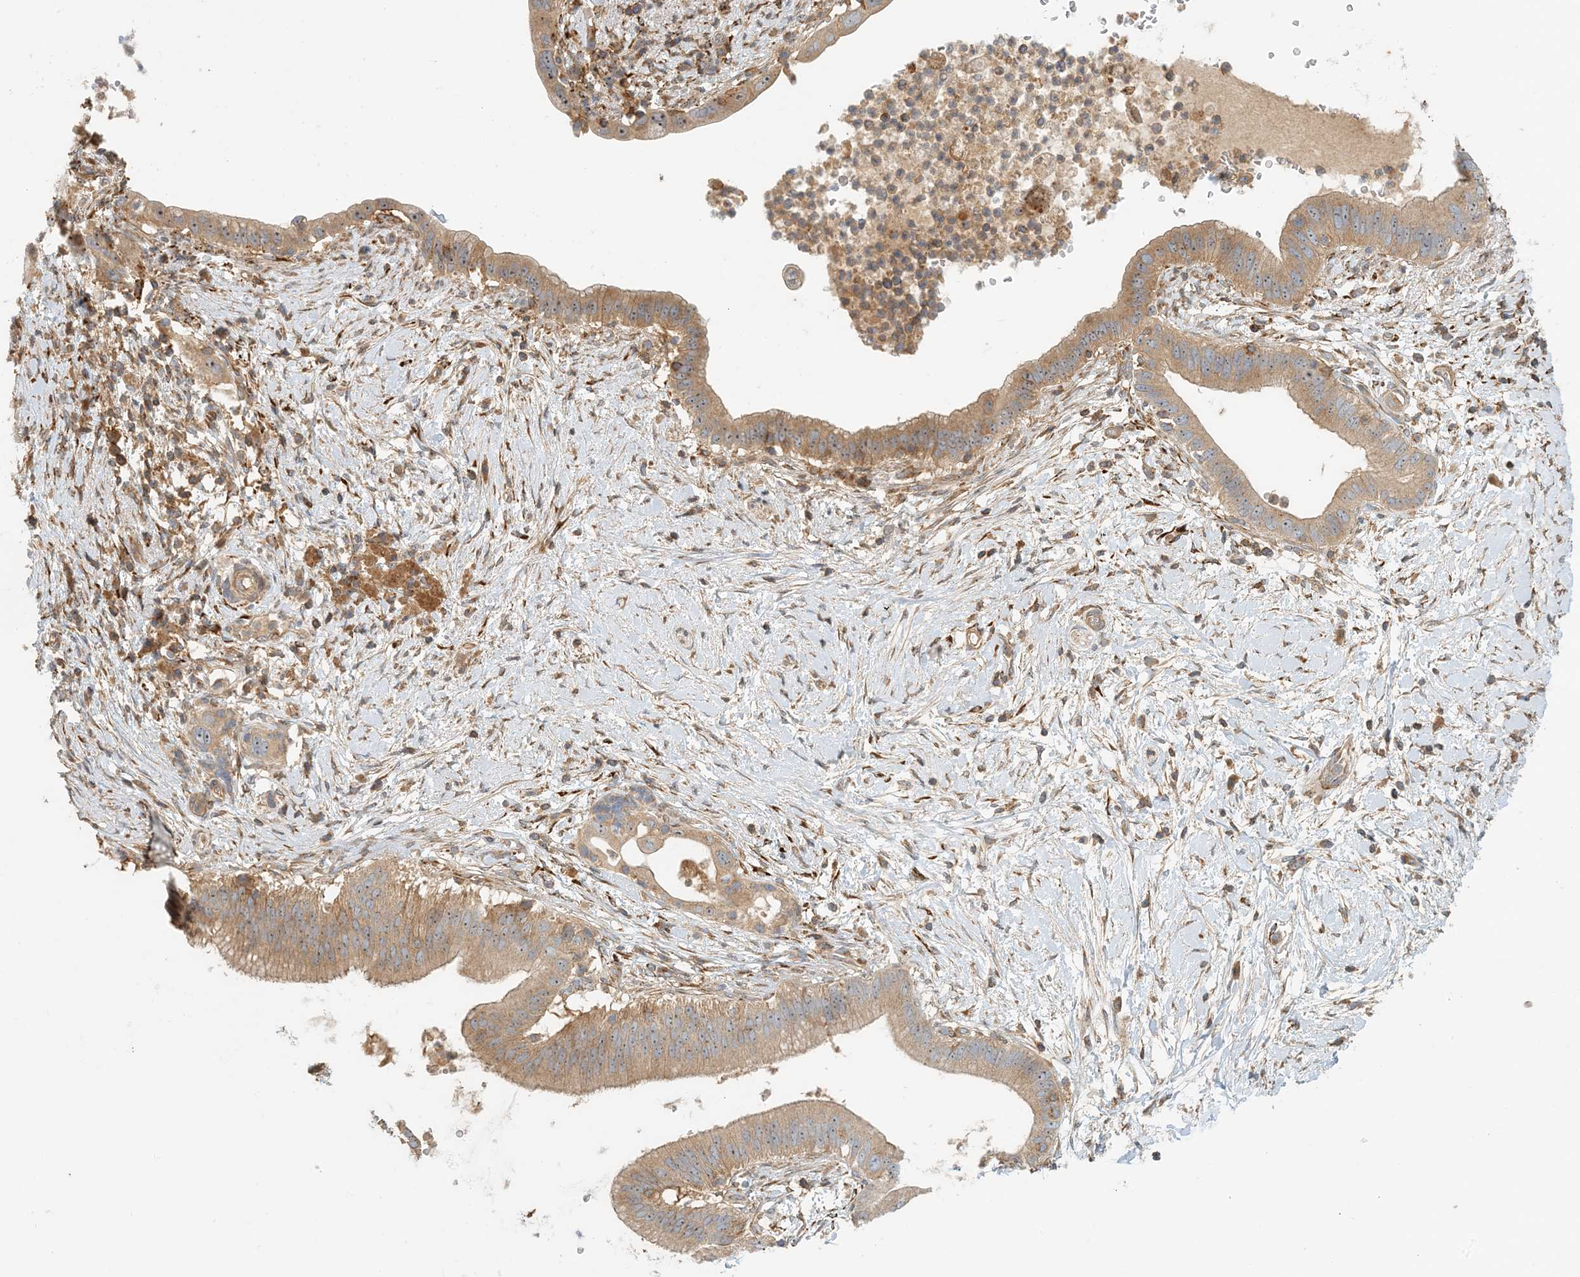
{"staining": {"intensity": "moderate", "quantity": ">75%", "location": "cytoplasmic/membranous,nuclear"}, "tissue": "pancreatic cancer", "cell_type": "Tumor cells", "image_type": "cancer", "snomed": [{"axis": "morphology", "description": "Adenocarcinoma, NOS"}, {"axis": "topography", "description": "Pancreas"}], "caption": "Human adenocarcinoma (pancreatic) stained with a brown dye reveals moderate cytoplasmic/membranous and nuclear positive expression in about >75% of tumor cells.", "gene": "COLEC11", "patient": {"sex": "male", "age": 68}}